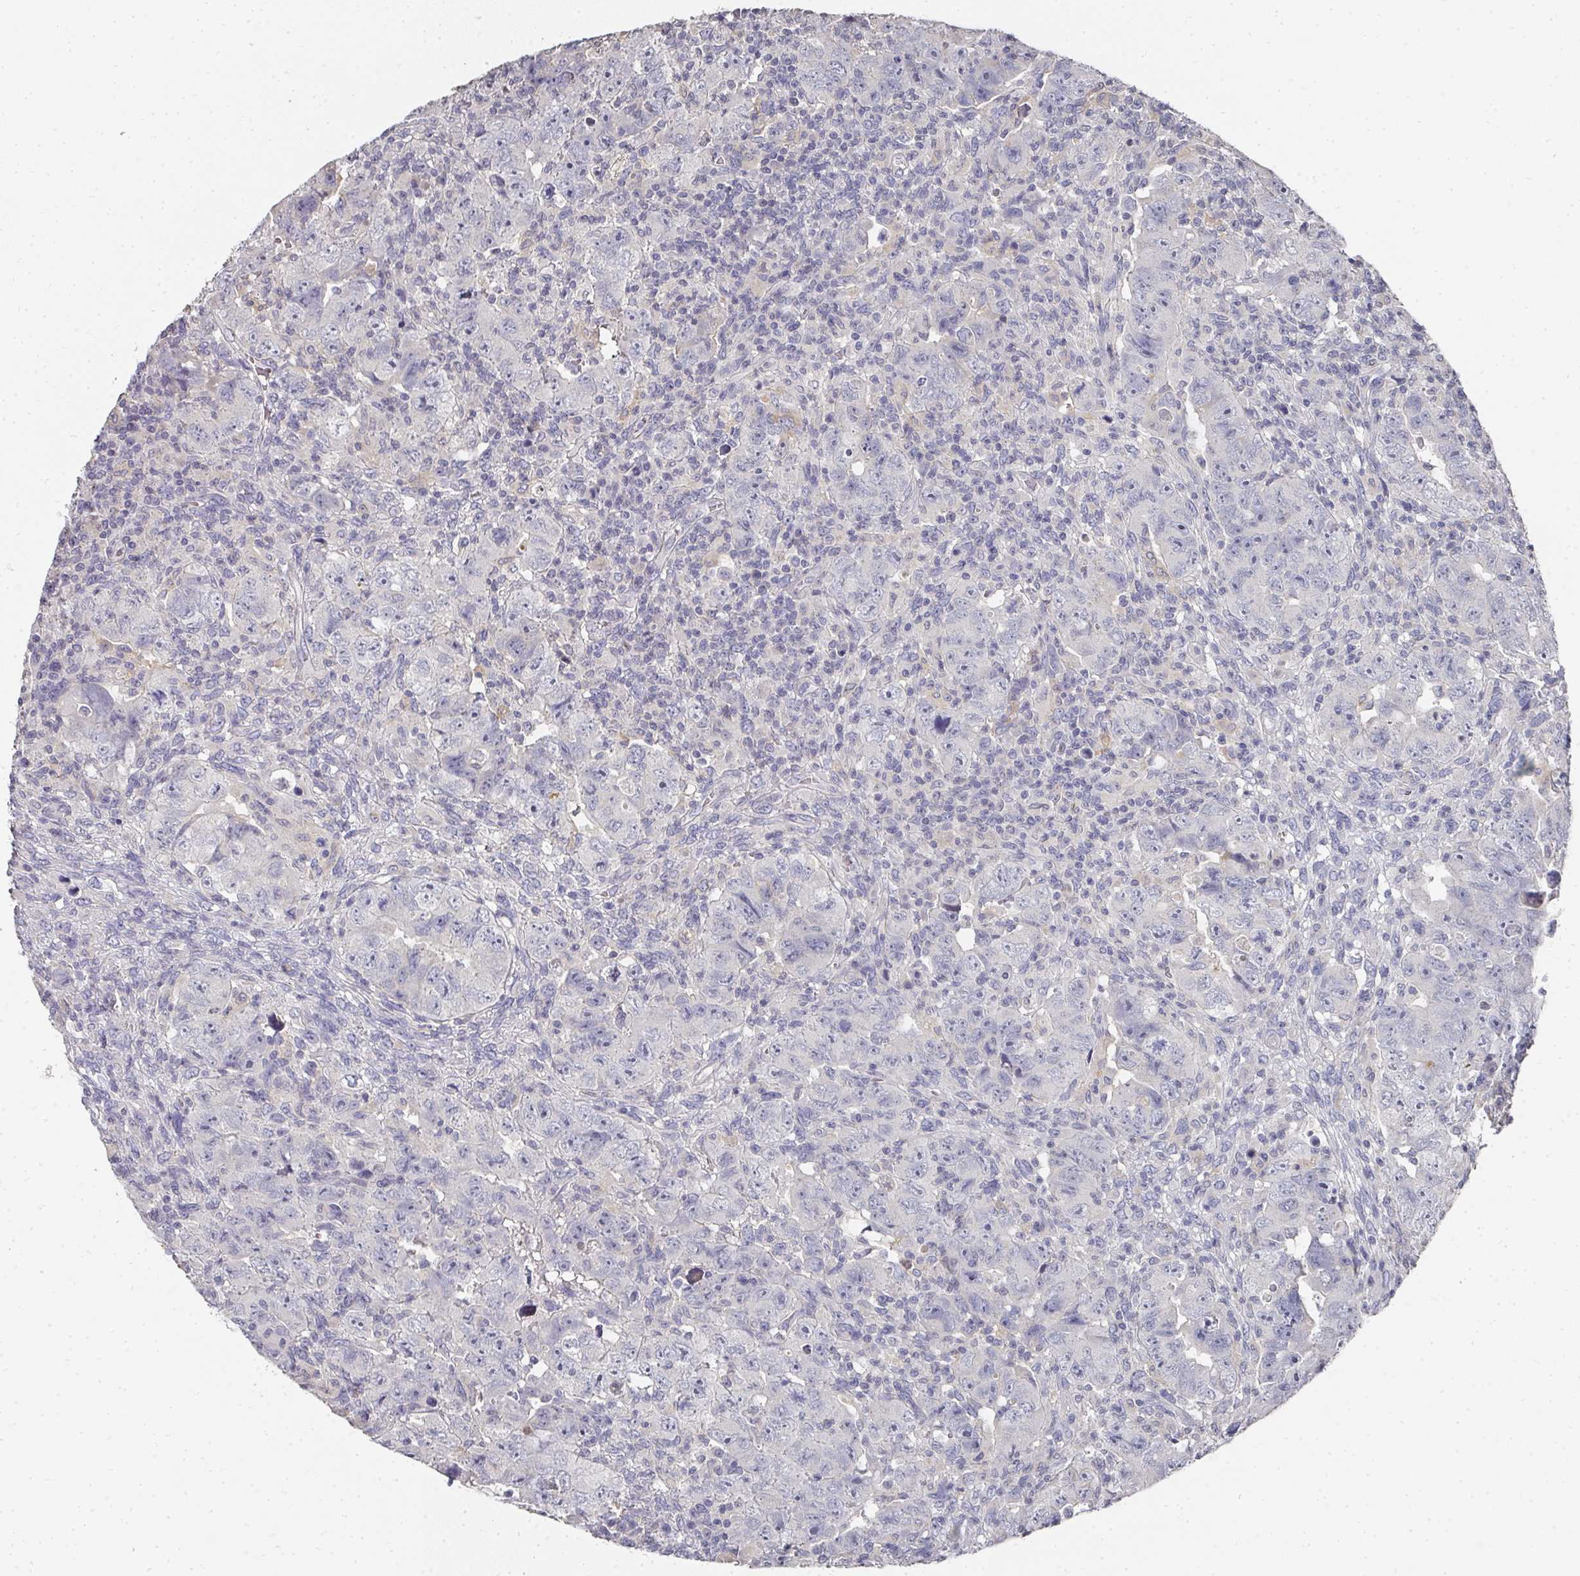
{"staining": {"intensity": "negative", "quantity": "none", "location": "none"}, "tissue": "testis cancer", "cell_type": "Tumor cells", "image_type": "cancer", "snomed": [{"axis": "morphology", "description": "Carcinoma, Embryonal, NOS"}, {"axis": "topography", "description": "Testis"}], "caption": "Immunohistochemistry (IHC) image of neoplastic tissue: human testis cancer stained with DAB (3,3'-diaminobenzidine) reveals no significant protein expression in tumor cells.", "gene": "CAMP", "patient": {"sex": "male", "age": 24}}